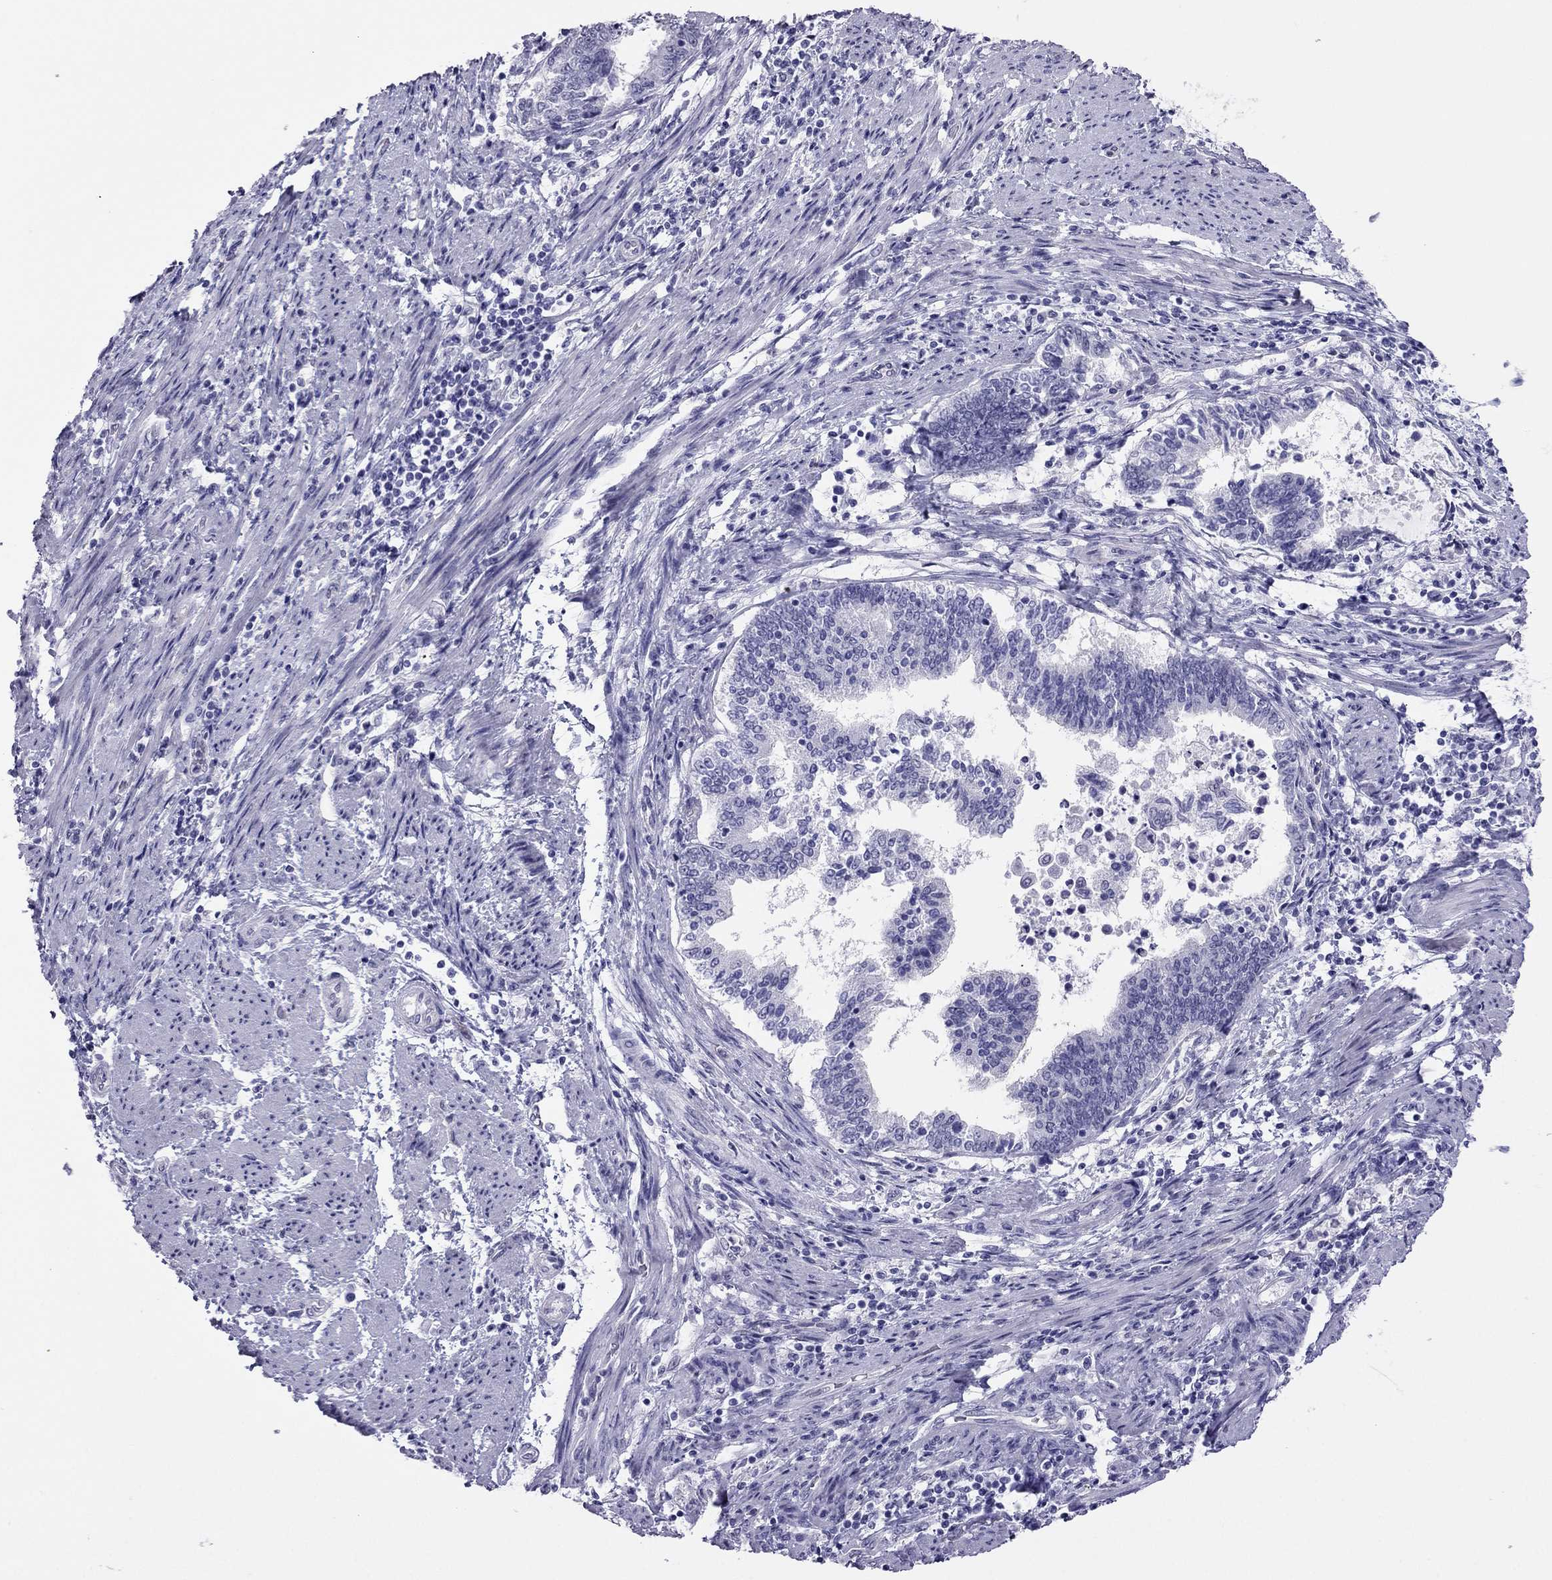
{"staining": {"intensity": "negative", "quantity": "none", "location": "none"}, "tissue": "endometrial cancer", "cell_type": "Tumor cells", "image_type": "cancer", "snomed": [{"axis": "morphology", "description": "Adenocarcinoma, NOS"}, {"axis": "topography", "description": "Endometrium"}], "caption": "Protein analysis of adenocarcinoma (endometrial) shows no significant positivity in tumor cells.", "gene": "CROCC2", "patient": {"sex": "female", "age": 65}}